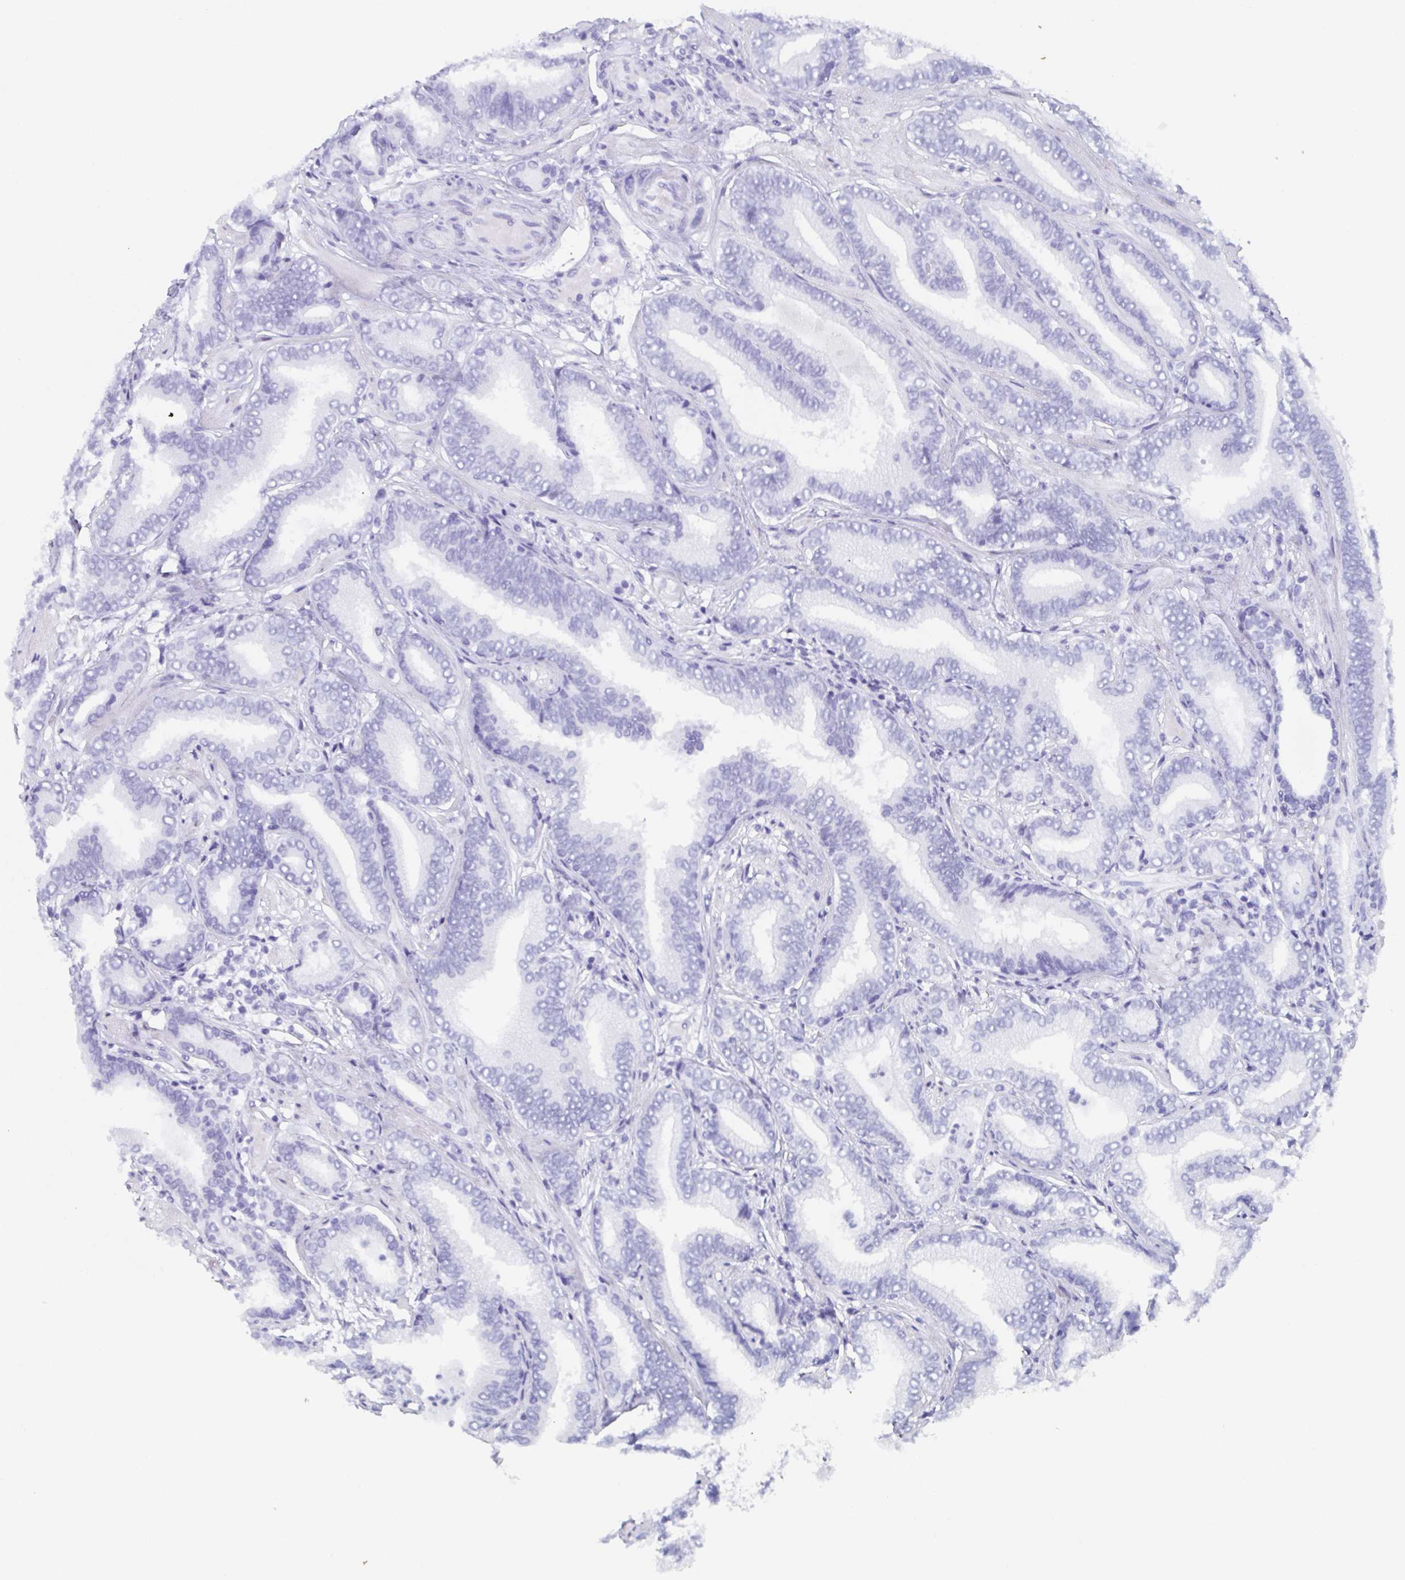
{"staining": {"intensity": "negative", "quantity": "none", "location": "none"}, "tissue": "prostate cancer", "cell_type": "Tumor cells", "image_type": "cancer", "snomed": [{"axis": "morphology", "description": "Adenocarcinoma, Low grade"}, {"axis": "topography", "description": "Prostate"}], "caption": "Human prostate cancer (adenocarcinoma (low-grade)) stained for a protein using immunohistochemistry (IHC) exhibits no expression in tumor cells.", "gene": "AGFG2", "patient": {"sex": "male", "age": 55}}